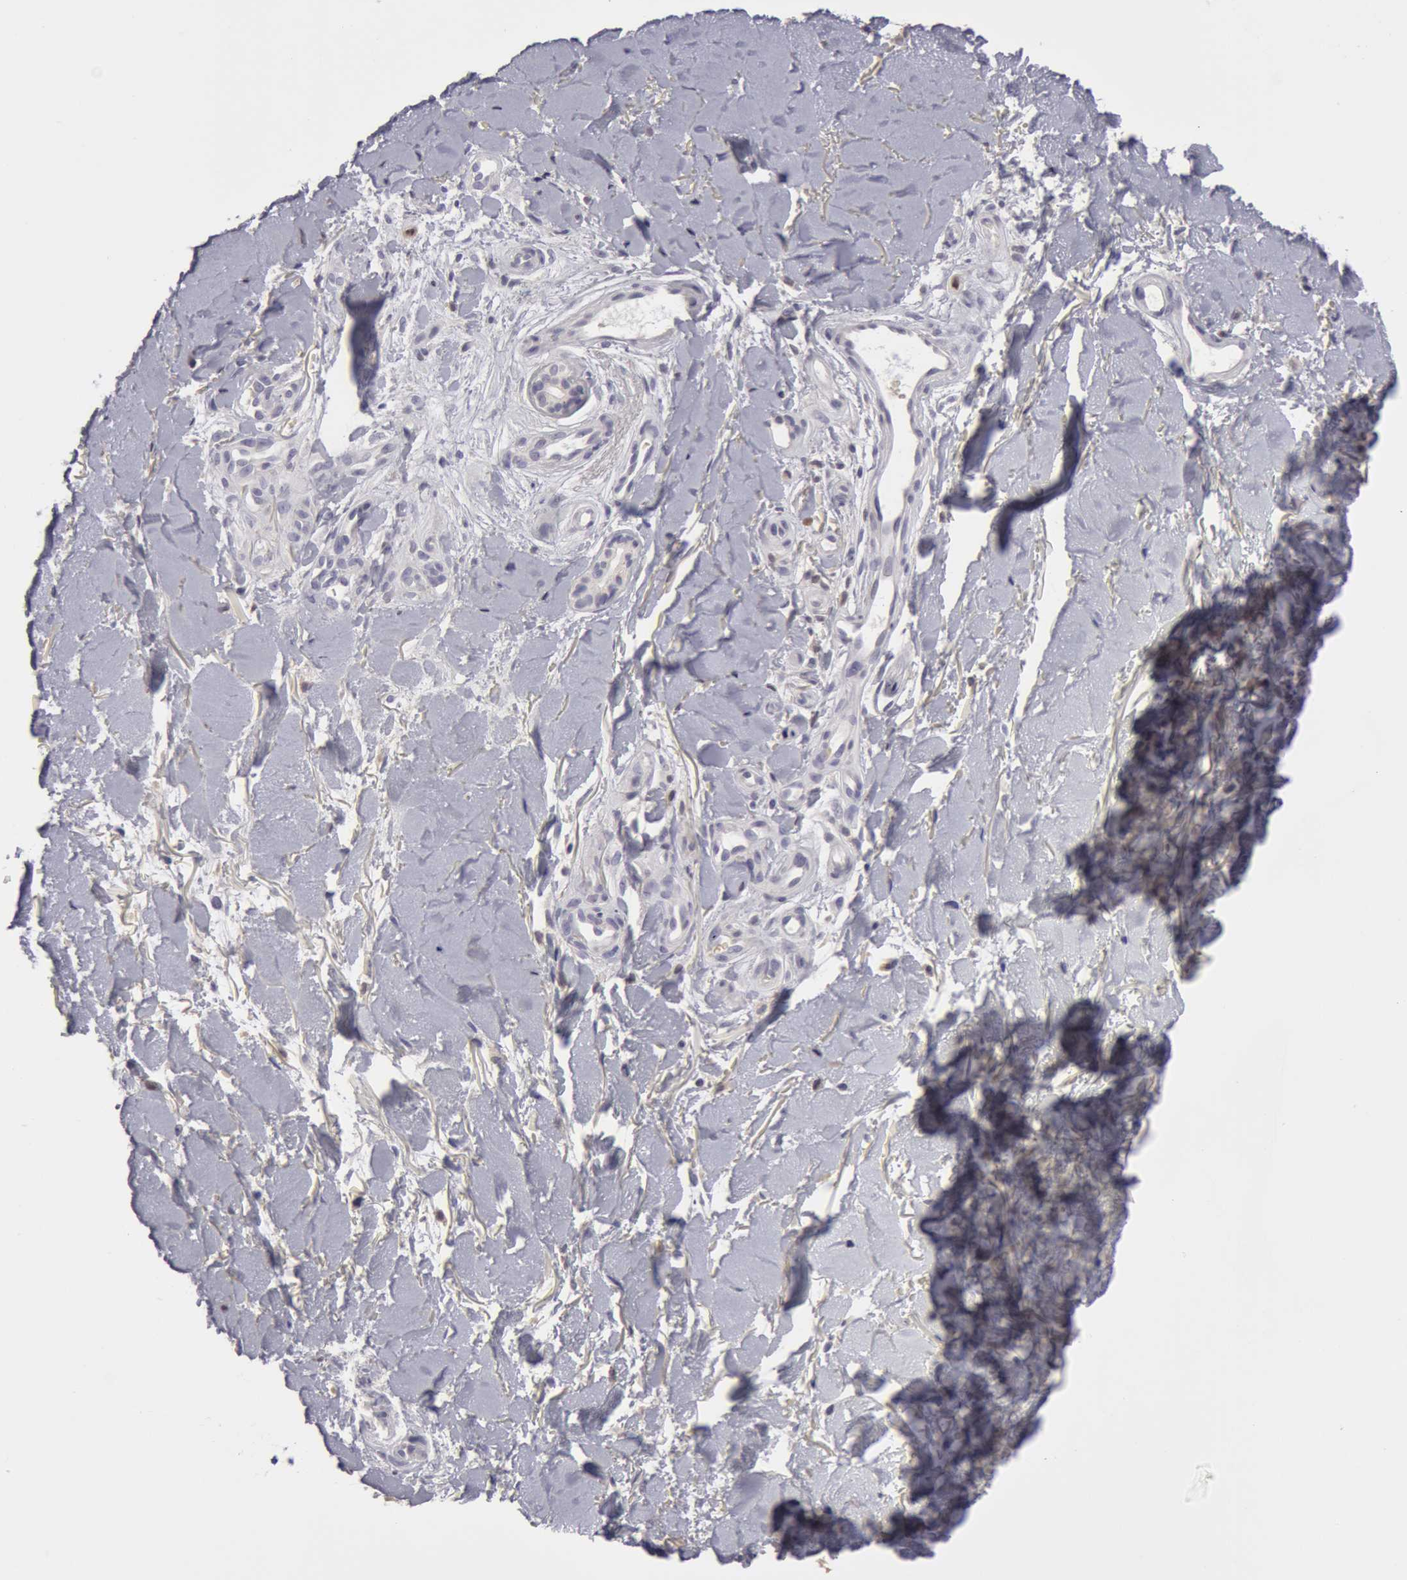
{"staining": {"intensity": "negative", "quantity": "none", "location": "none"}, "tissue": "melanoma", "cell_type": "Tumor cells", "image_type": "cancer", "snomed": [{"axis": "morphology", "description": "Malignant melanoma, NOS"}, {"axis": "topography", "description": "Skin"}], "caption": "Immunohistochemical staining of melanoma displays no significant positivity in tumor cells. (Immunohistochemistry (ihc), brightfield microscopy, high magnification).", "gene": "CAT", "patient": {"sex": "female", "age": 85}}